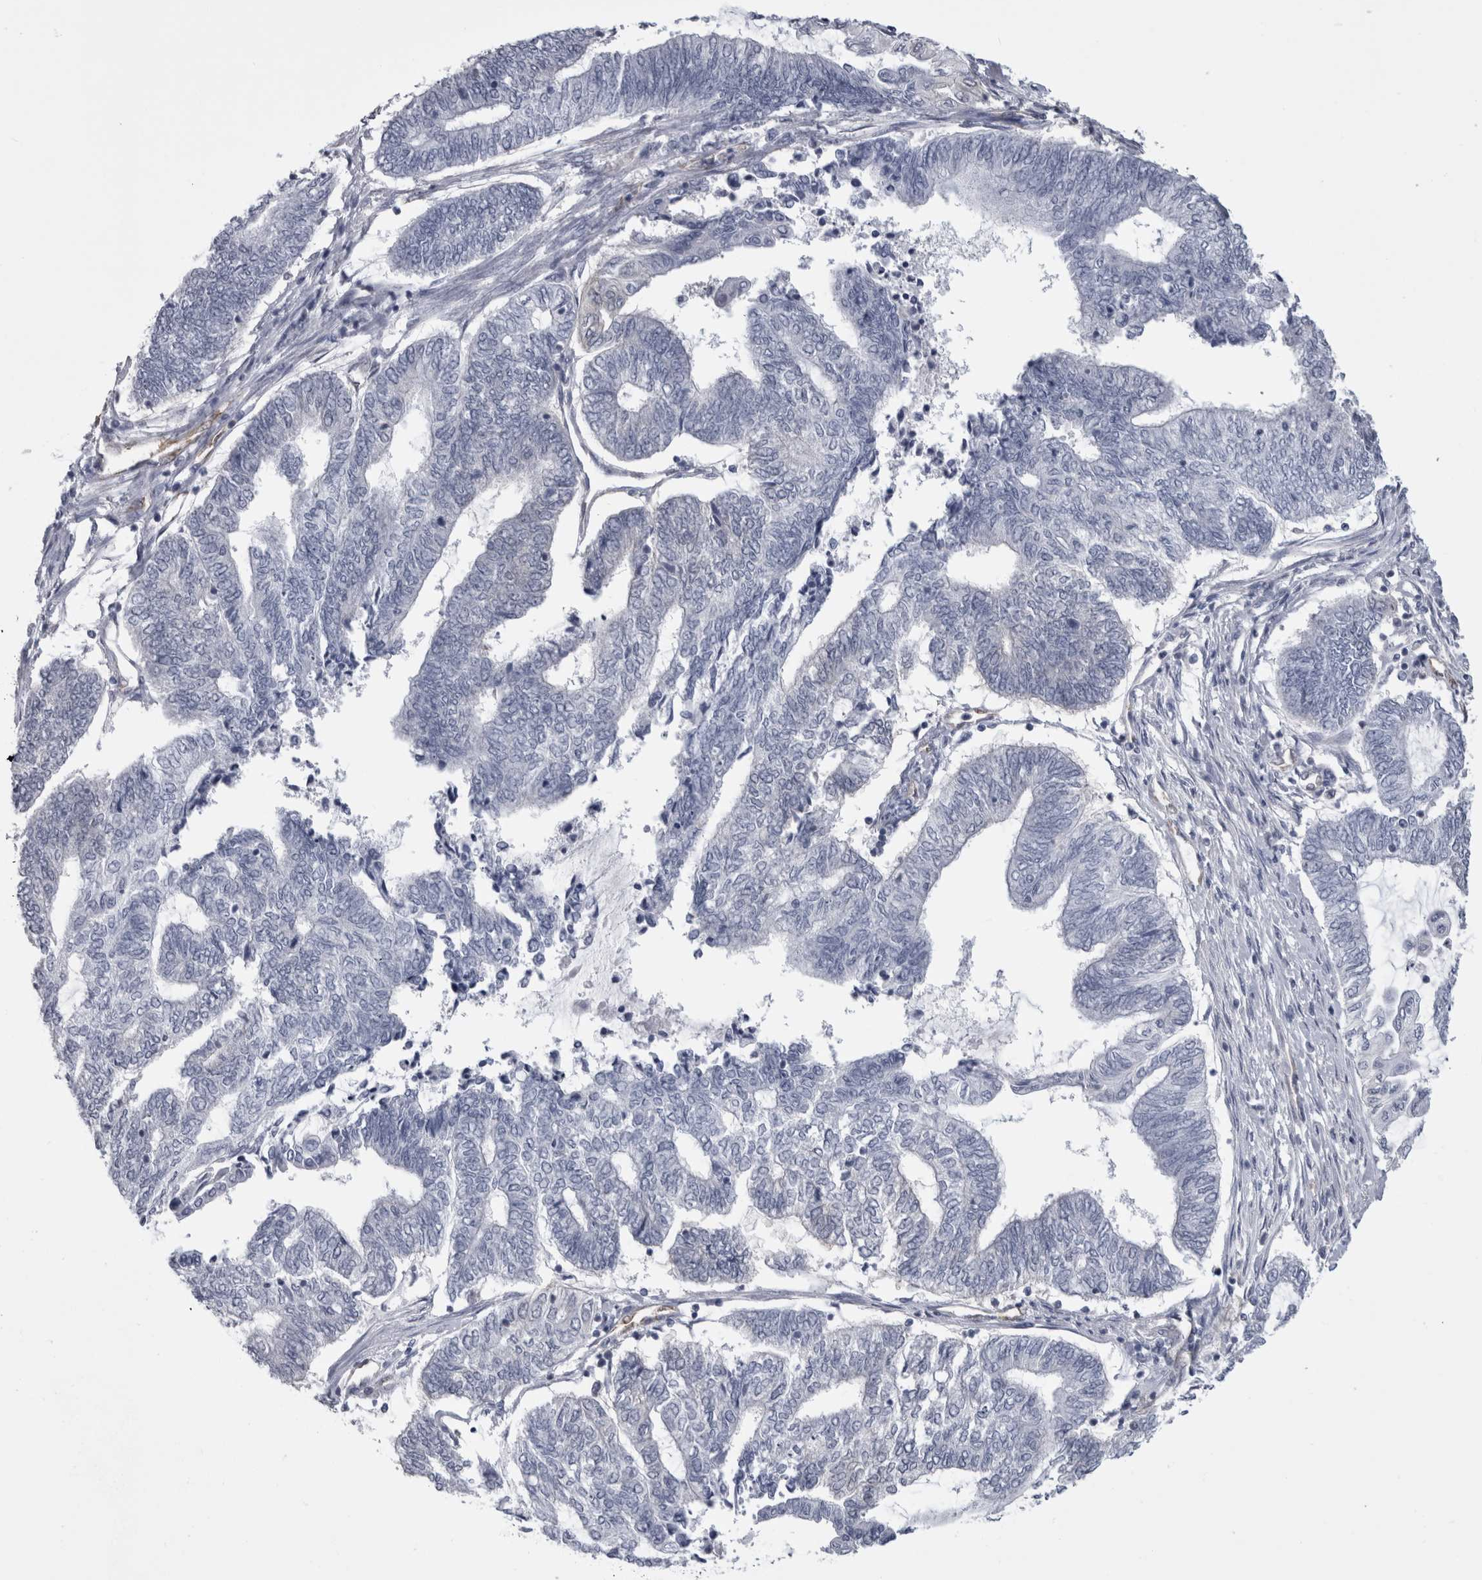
{"staining": {"intensity": "negative", "quantity": "none", "location": "none"}, "tissue": "endometrial cancer", "cell_type": "Tumor cells", "image_type": "cancer", "snomed": [{"axis": "morphology", "description": "Adenocarcinoma, NOS"}, {"axis": "topography", "description": "Uterus"}, {"axis": "topography", "description": "Endometrium"}], "caption": "Immunohistochemical staining of human endometrial cancer (adenocarcinoma) exhibits no significant staining in tumor cells.", "gene": "ACOT7", "patient": {"sex": "female", "age": 70}}